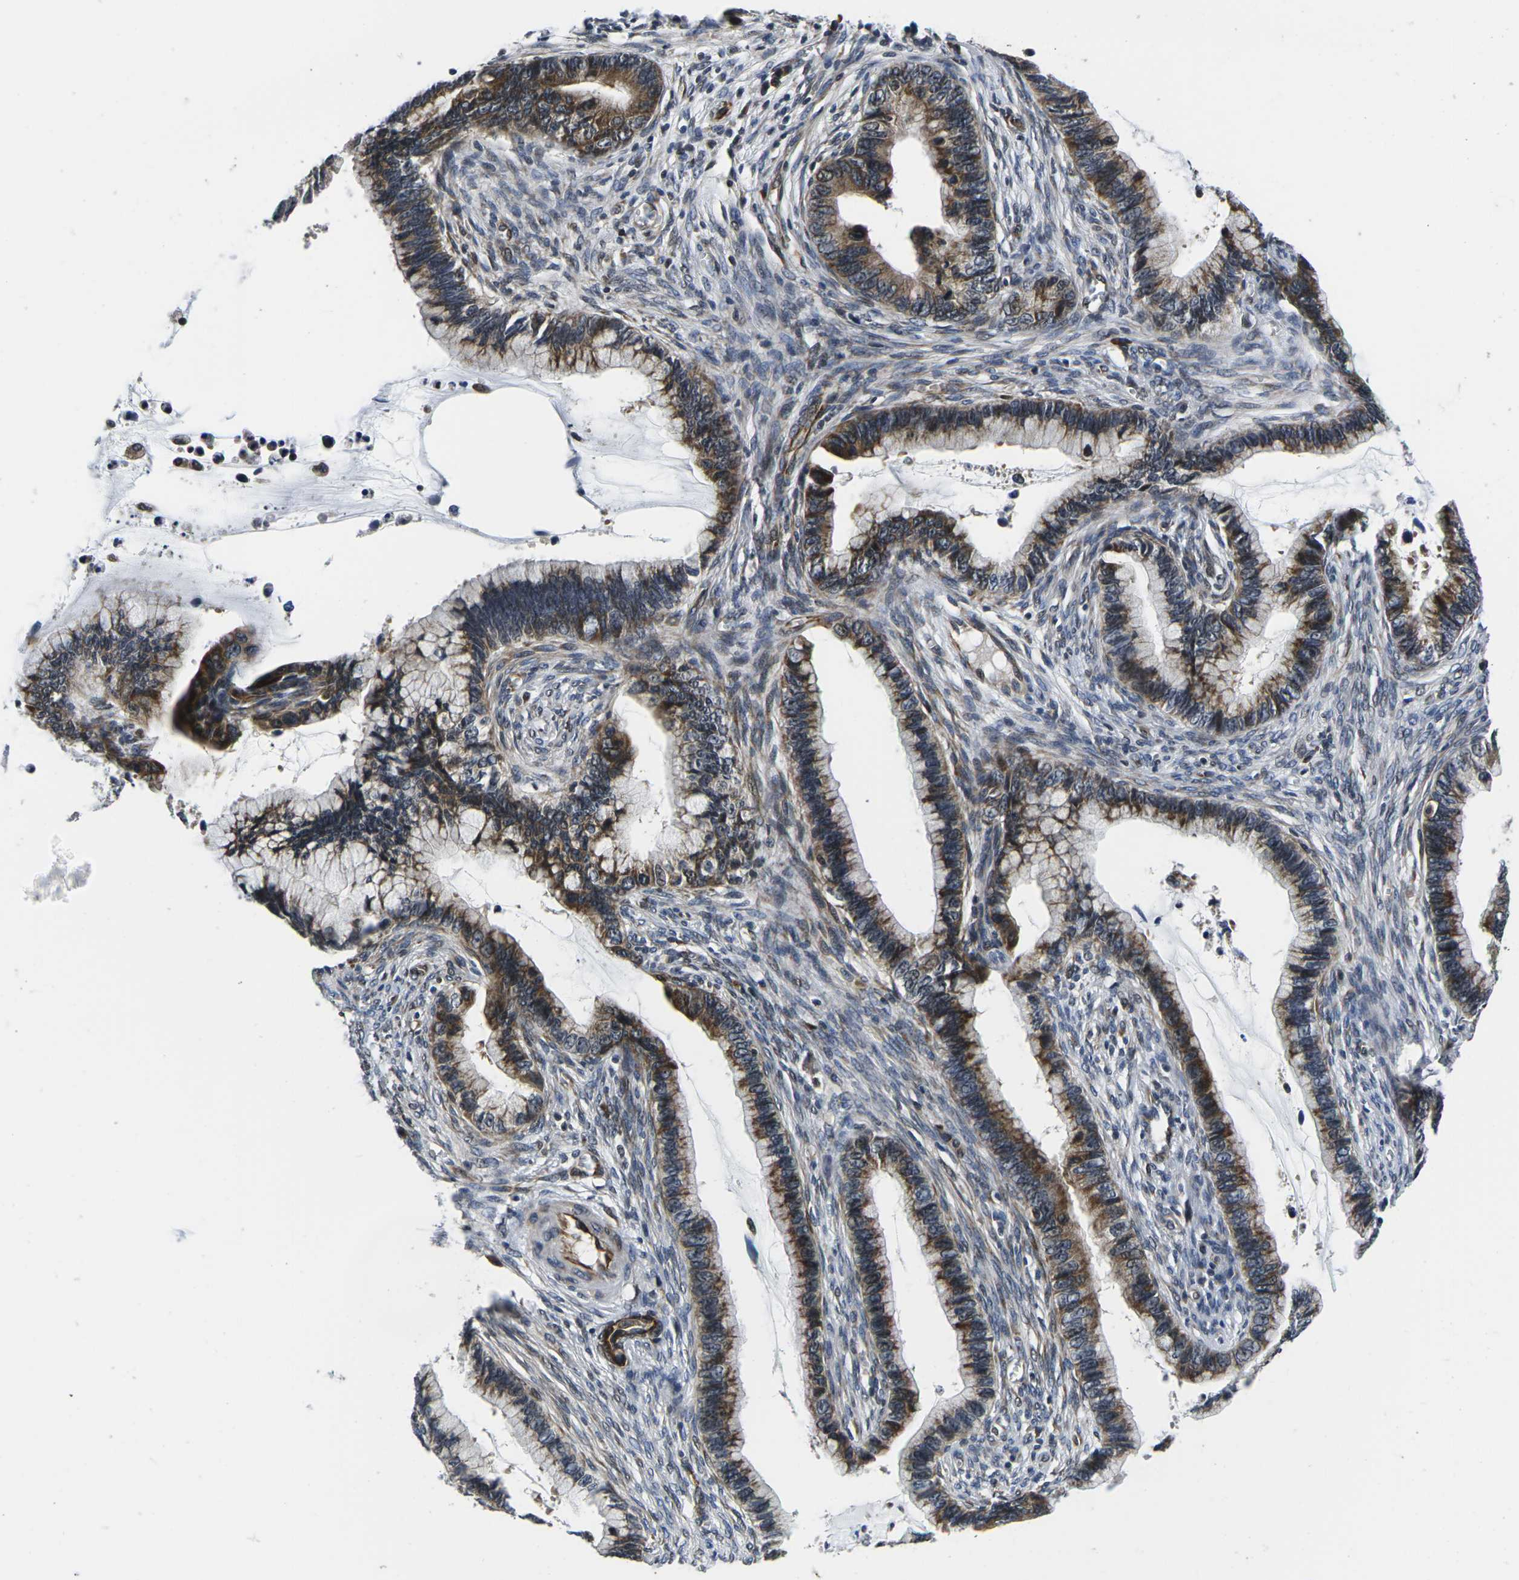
{"staining": {"intensity": "moderate", "quantity": ">75%", "location": "cytoplasmic/membranous"}, "tissue": "cervical cancer", "cell_type": "Tumor cells", "image_type": "cancer", "snomed": [{"axis": "morphology", "description": "Adenocarcinoma, NOS"}, {"axis": "topography", "description": "Cervix"}], "caption": "Immunohistochemical staining of cervical adenocarcinoma exhibits moderate cytoplasmic/membranous protein positivity in approximately >75% of tumor cells. (Stains: DAB in brown, nuclei in blue, Microscopy: brightfield microscopy at high magnification).", "gene": "CCNE1", "patient": {"sex": "female", "age": 44}}